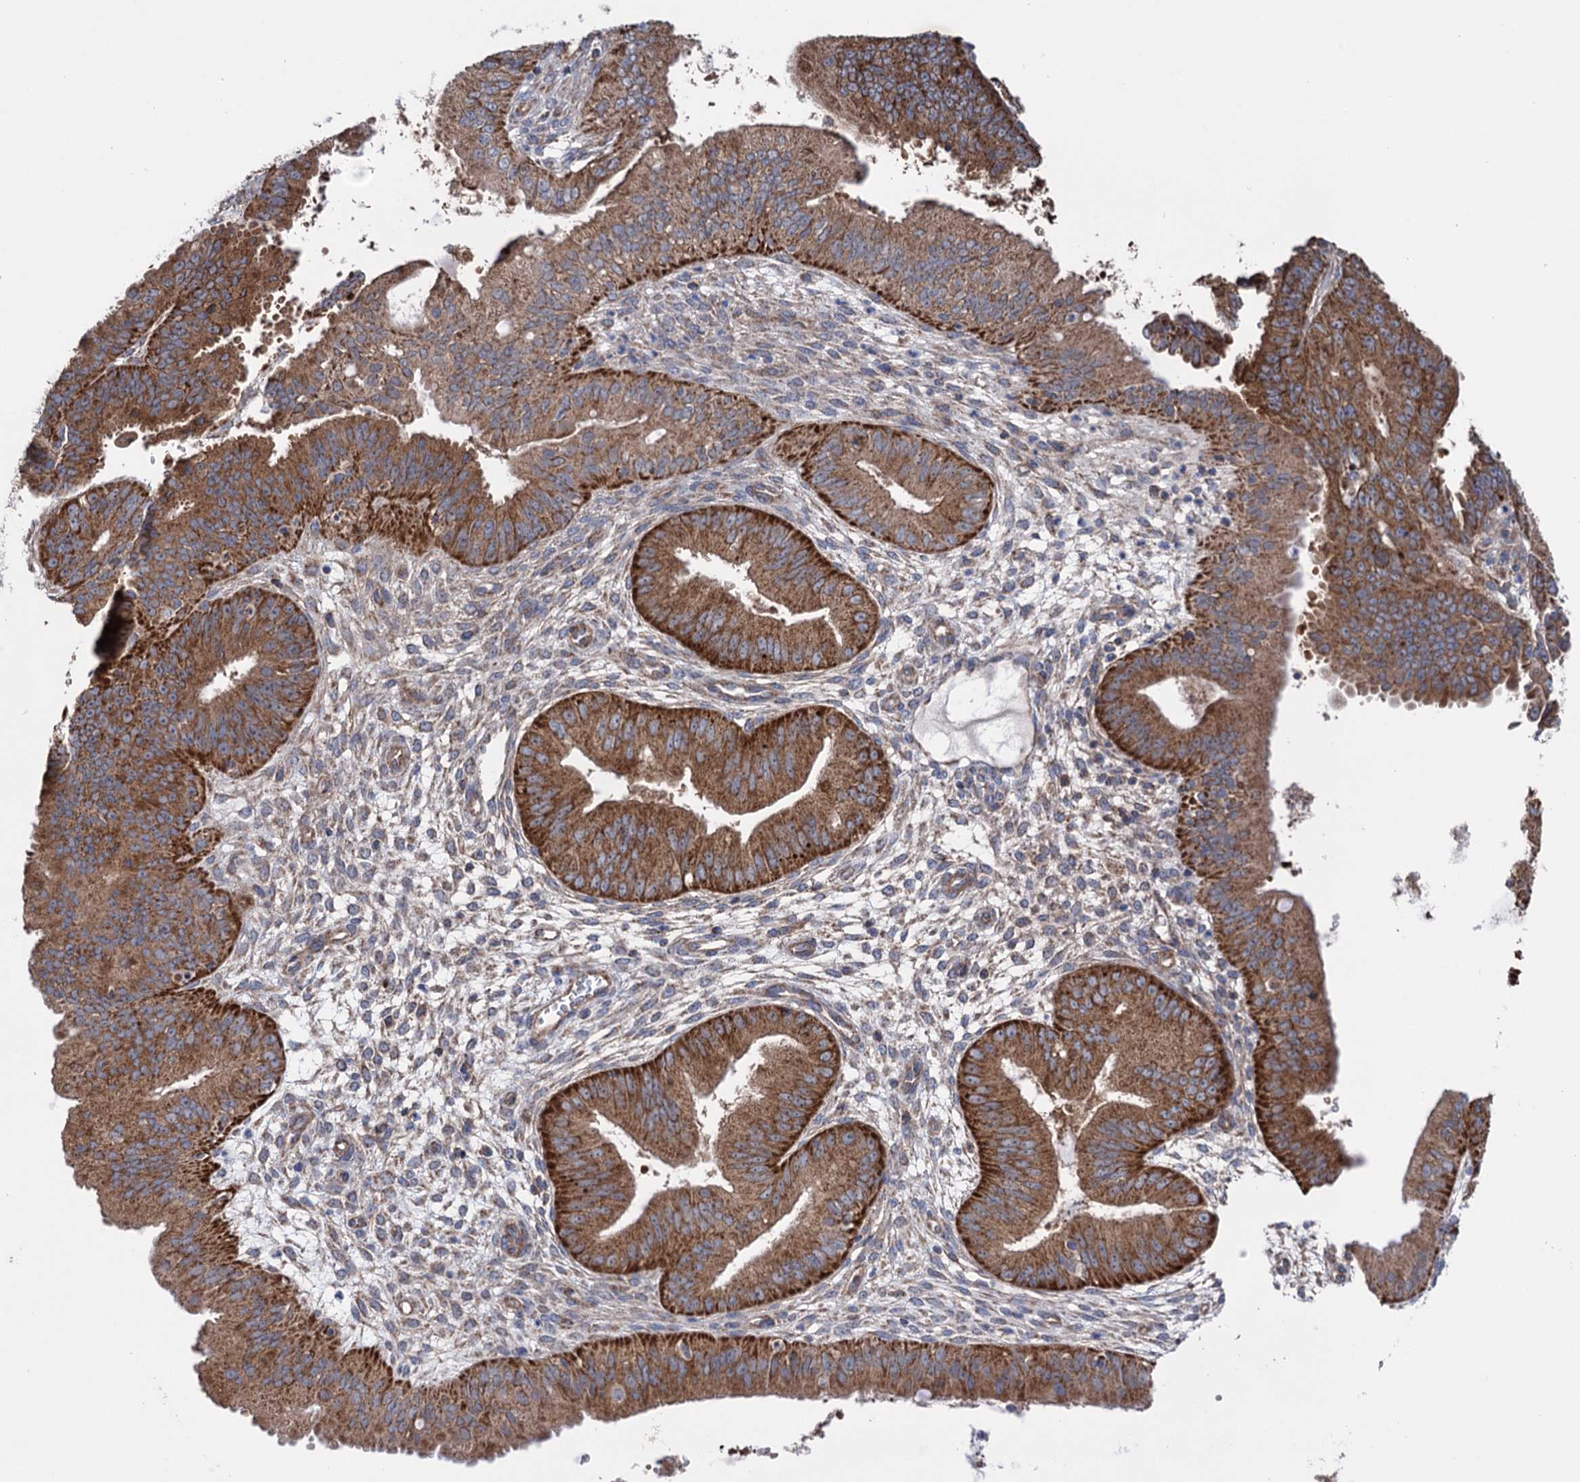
{"staining": {"intensity": "moderate", "quantity": ">75%", "location": "cytoplasmic/membranous"}, "tissue": "ovarian cancer", "cell_type": "Tumor cells", "image_type": "cancer", "snomed": [{"axis": "morphology", "description": "Carcinoma, endometroid"}, {"axis": "topography", "description": "Appendix"}, {"axis": "topography", "description": "Ovary"}], "caption": "Moderate cytoplasmic/membranous protein expression is present in about >75% of tumor cells in endometroid carcinoma (ovarian). (IHC, brightfield microscopy, high magnification).", "gene": "SUCLA2", "patient": {"sex": "female", "age": 42}}